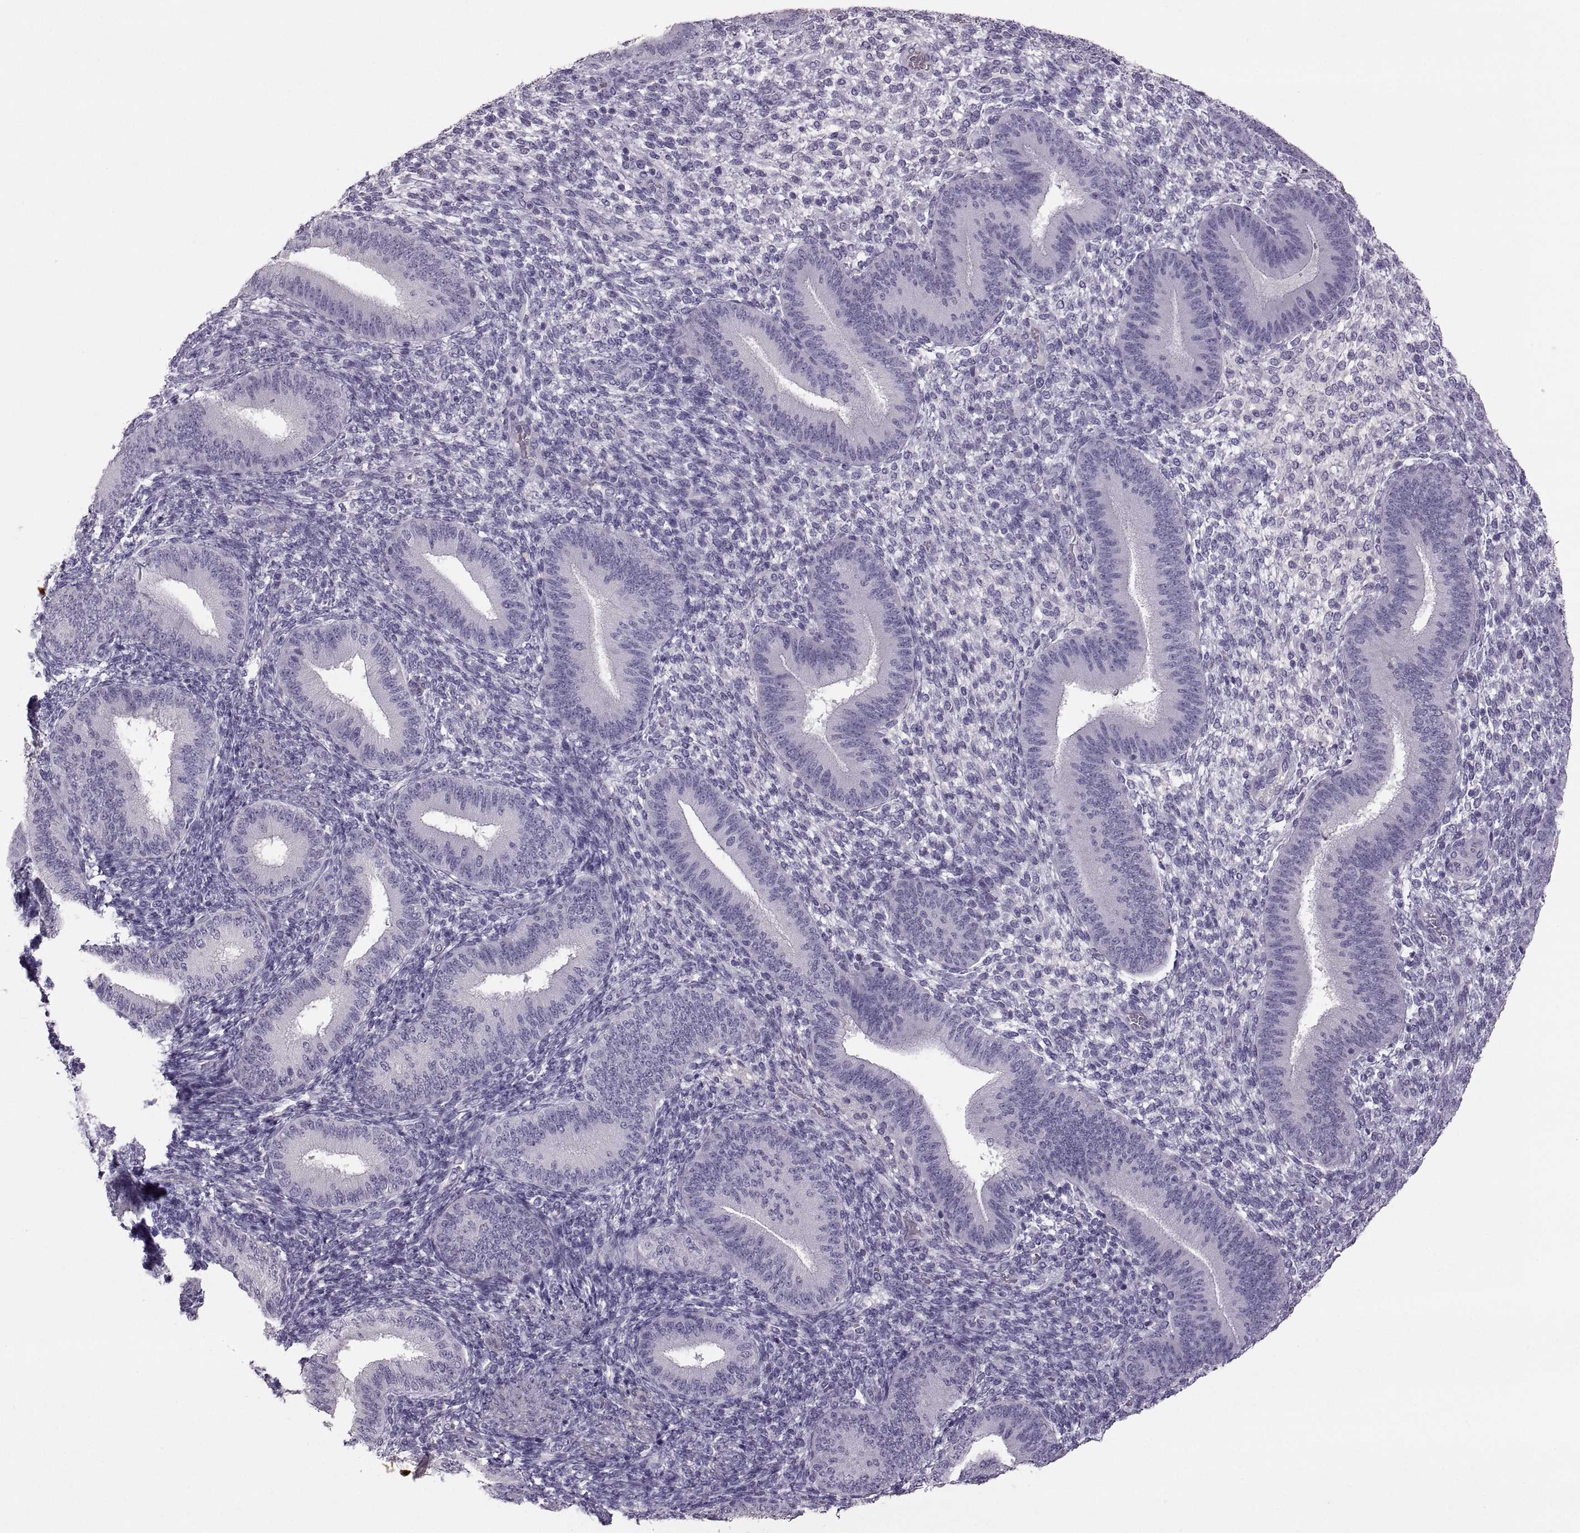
{"staining": {"intensity": "negative", "quantity": "none", "location": "none"}, "tissue": "endometrium", "cell_type": "Cells in endometrial stroma", "image_type": "normal", "snomed": [{"axis": "morphology", "description": "Normal tissue, NOS"}, {"axis": "topography", "description": "Endometrium"}], "caption": "Endometrium stained for a protein using immunohistochemistry (IHC) shows no expression cells in endometrial stroma.", "gene": "IGSF1", "patient": {"sex": "female", "age": 39}}